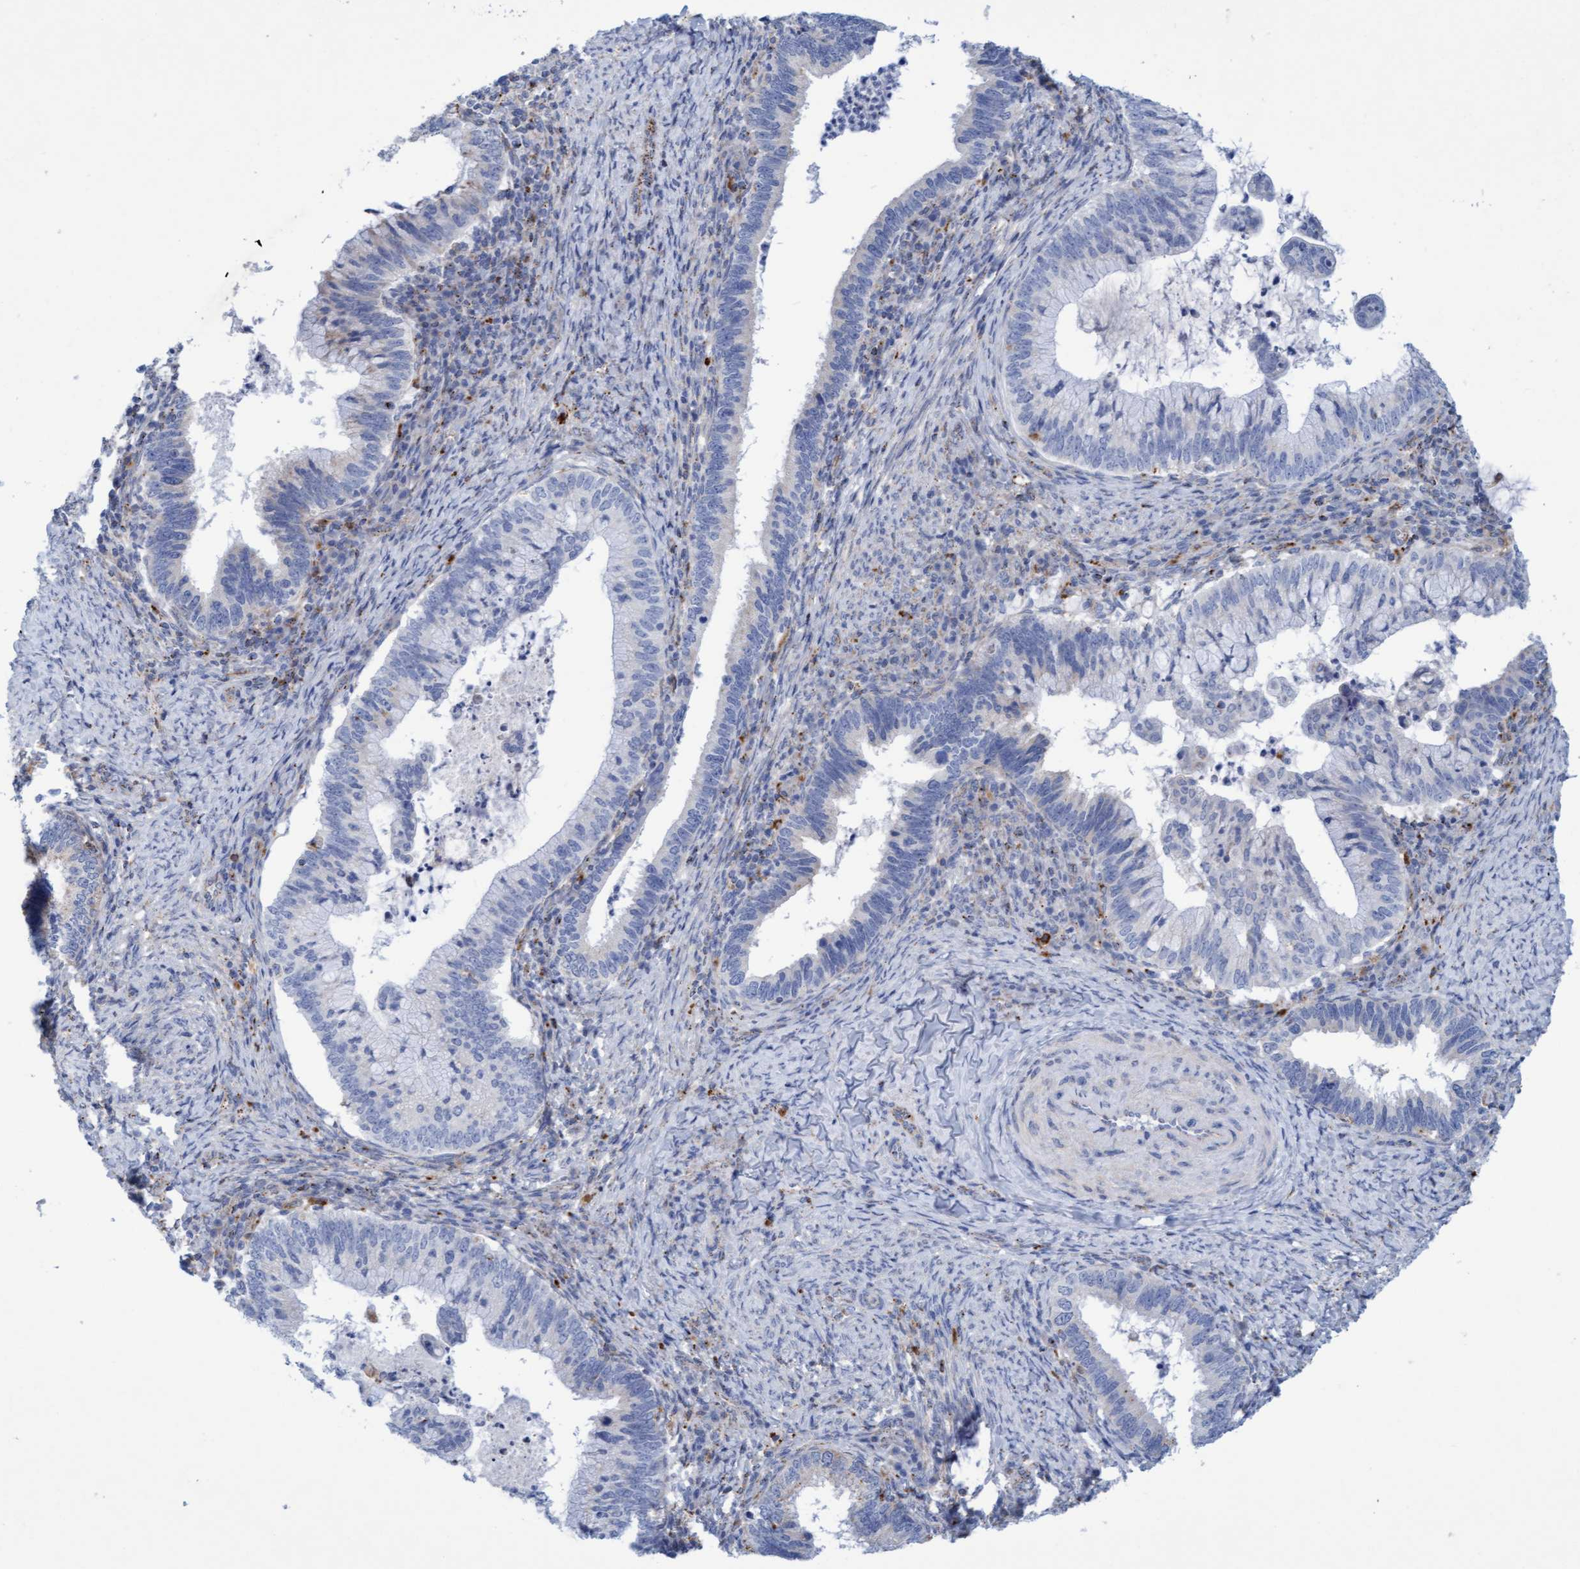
{"staining": {"intensity": "negative", "quantity": "none", "location": "none"}, "tissue": "cervical cancer", "cell_type": "Tumor cells", "image_type": "cancer", "snomed": [{"axis": "morphology", "description": "Adenocarcinoma, NOS"}, {"axis": "topography", "description": "Cervix"}], "caption": "High power microscopy micrograph of an immunohistochemistry (IHC) histopathology image of adenocarcinoma (cervical), revealing no significant positivity in tumor cells.", "gene": "SGSH", "patient": {"sex": "female", "age": 36}}